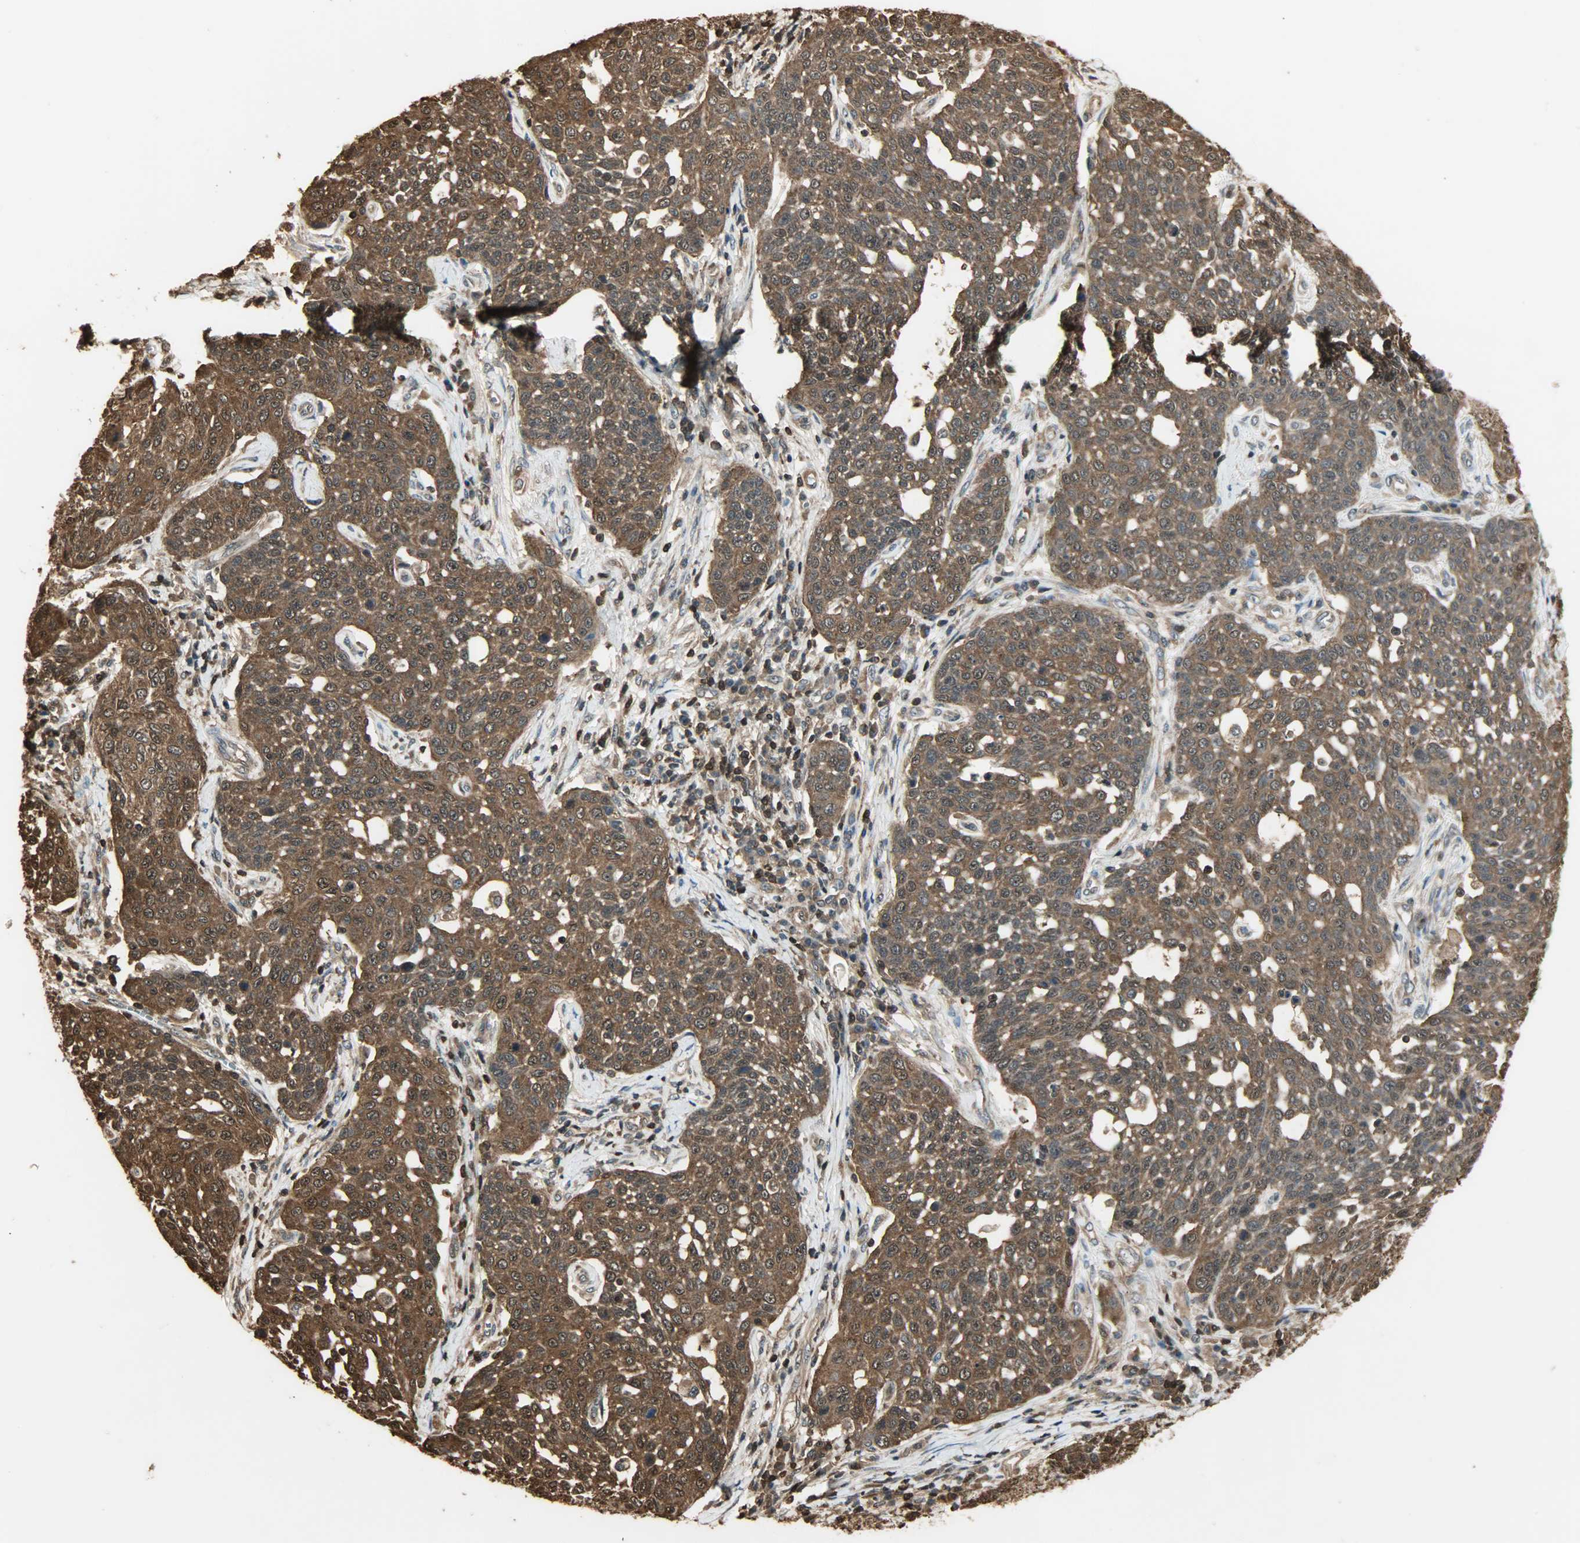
{"staining": {"intensity": "strong", "quantity": ">75%", "location": "cytoplasmic/membranous,nuclear"}, "tissue": "cervical cancer", "cell_type": "Tumor cells", "image_type": "cancer", "snomed": [{"axis": "morphology", "description": "Squamous cell carcinoma, NOS"}, {"axis": "topography", "description": "Cervix"}], "caption": "Cervical cancer (squamous cell carcinoma) stained with a brown dye shows strong cytoplasmic/membranous and nuclear positive expression in approximately >75% of tumor cells.", "gene": "YWHAZ", "patient": {"sex": "female", "age": 34}}